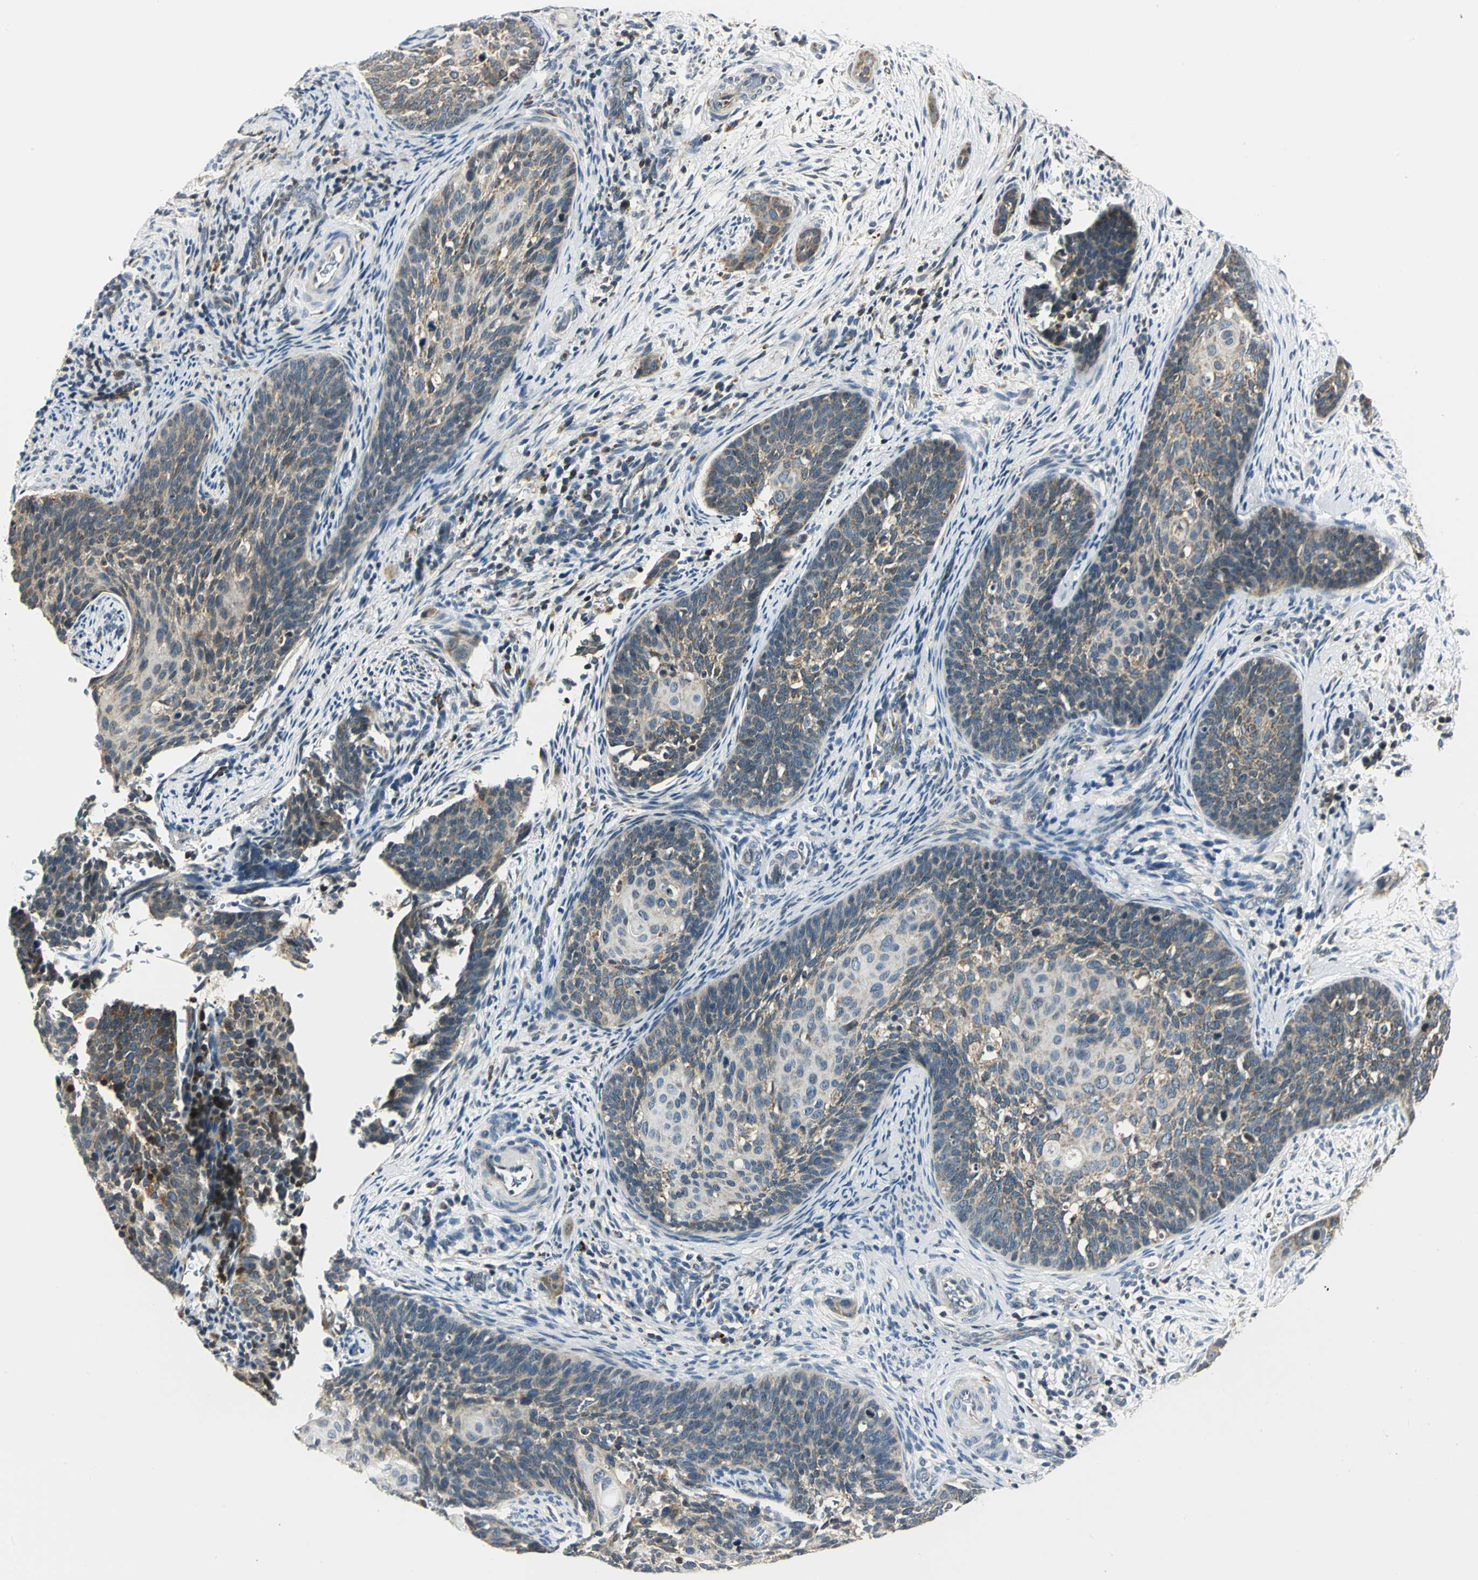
{"staining": {"intensity": "weak", "quantity": "25%-75%", "location": "cytoplasmic/membranous"}, "tissue": "cervical cancer", "cell_type": "Tumor cells", "image_type": "cancer", "snomed": [{"axis": "morphology", "description": "Squamous cell carcinoma, NOS"}, {"axis": "topography", "description": "Cervix"}], "caption": "Cervical cancer (squamous cell carcinoma) tissue displays weak cytoplasmic/membranous staining in approximately 25%-75% of tumor cells", "gene": "USP40", "patient": {"sex": "female", "age": 33}}